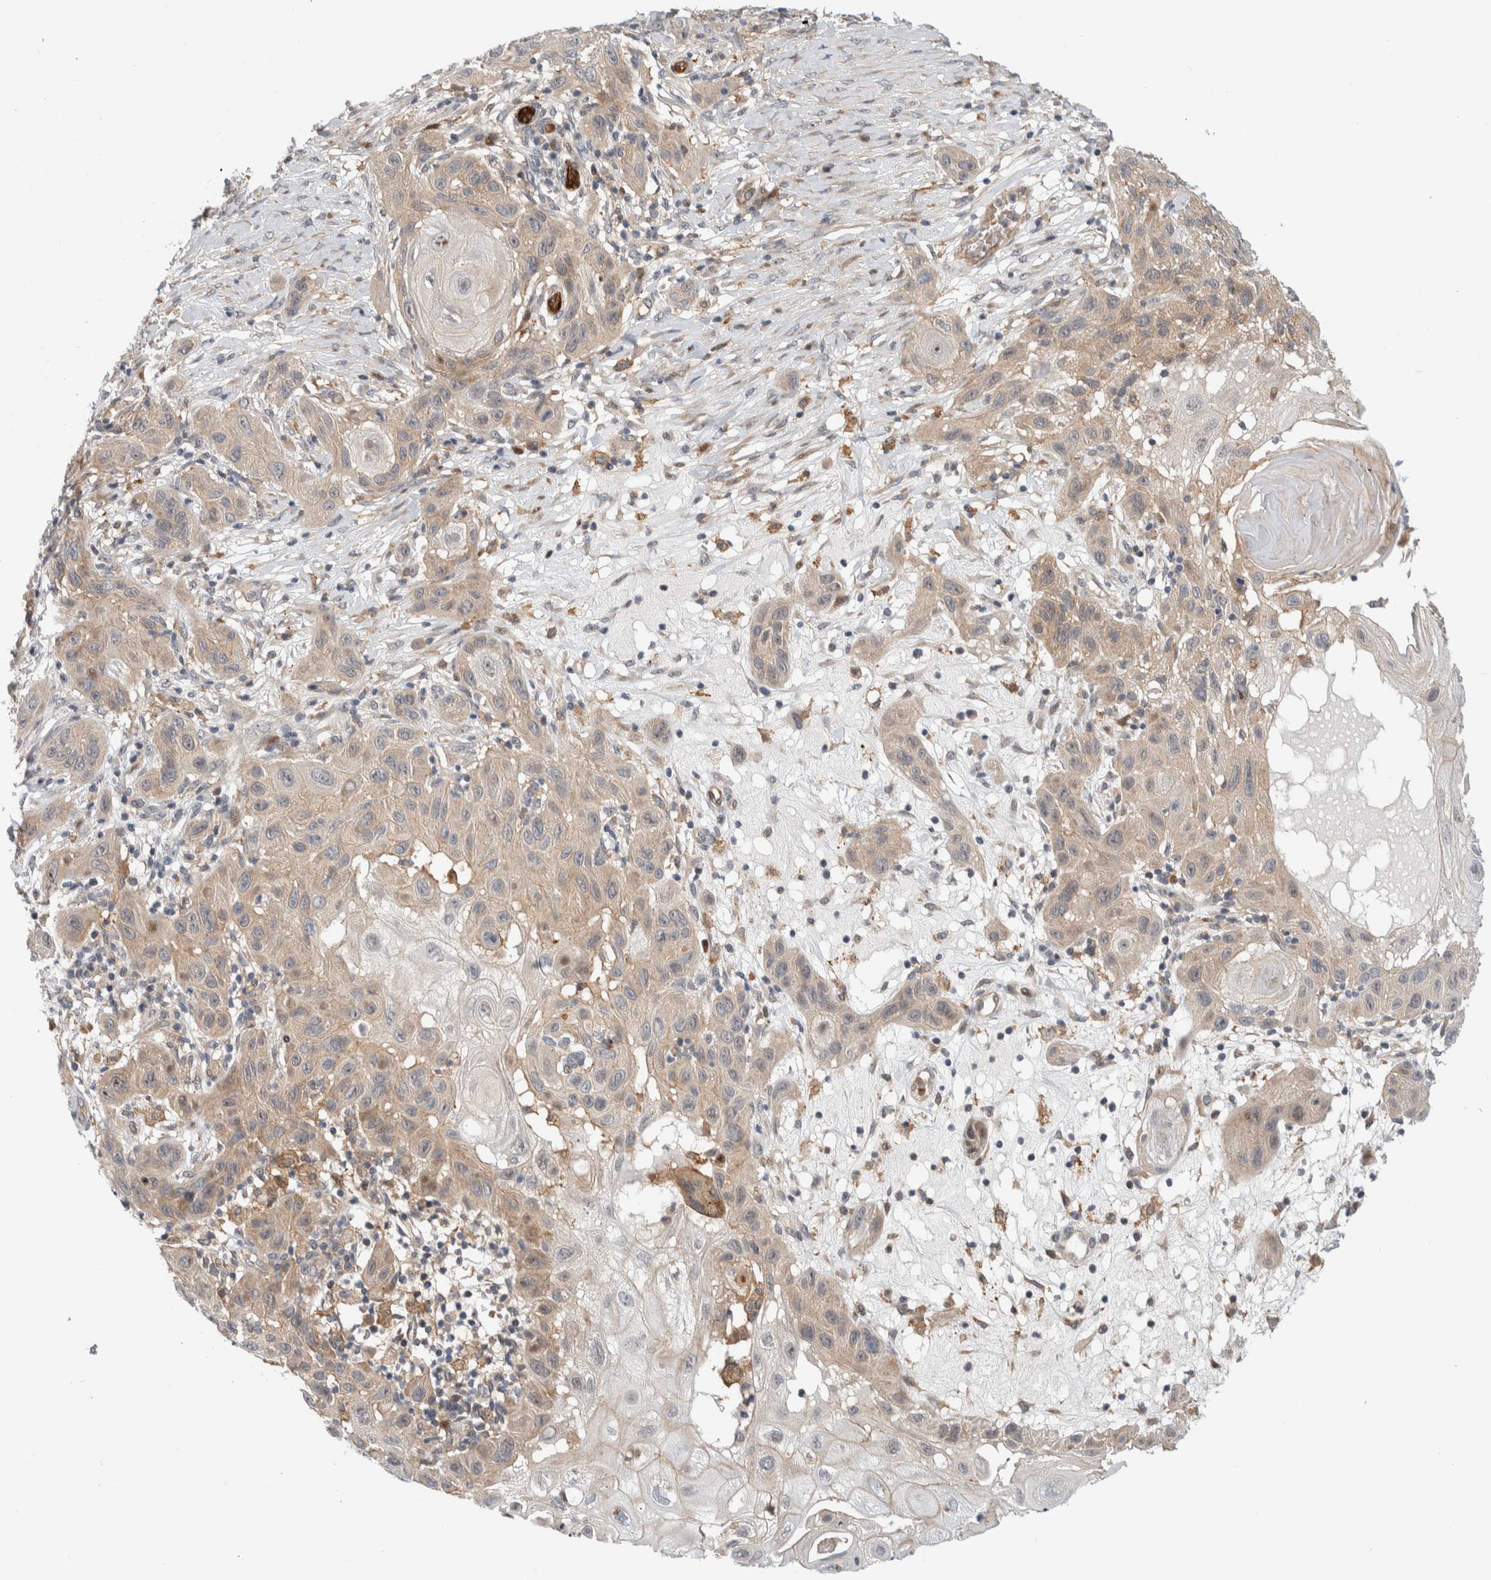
{"staining": {"intensity": "weak", "quantity": ">75%", "location": "cytoplasmic/membranous"}, "tissue": "skin cancer", "cell_type": "Tumor cells", "image_type": "cancer", "snomed": [{"axis": "morphology", "description": "Squamous cell carcinoma, NOS"}, {"axis": "topography", "description": "Skin"}], "caption": "IHC of human squamous cell carcinoma (skin) displays low levels of weak cytoplasmic/membranous staining in approximately >75% of tumor cells.", "gene": "MSL1", "patient": {"sex": "female", "age": 96}}